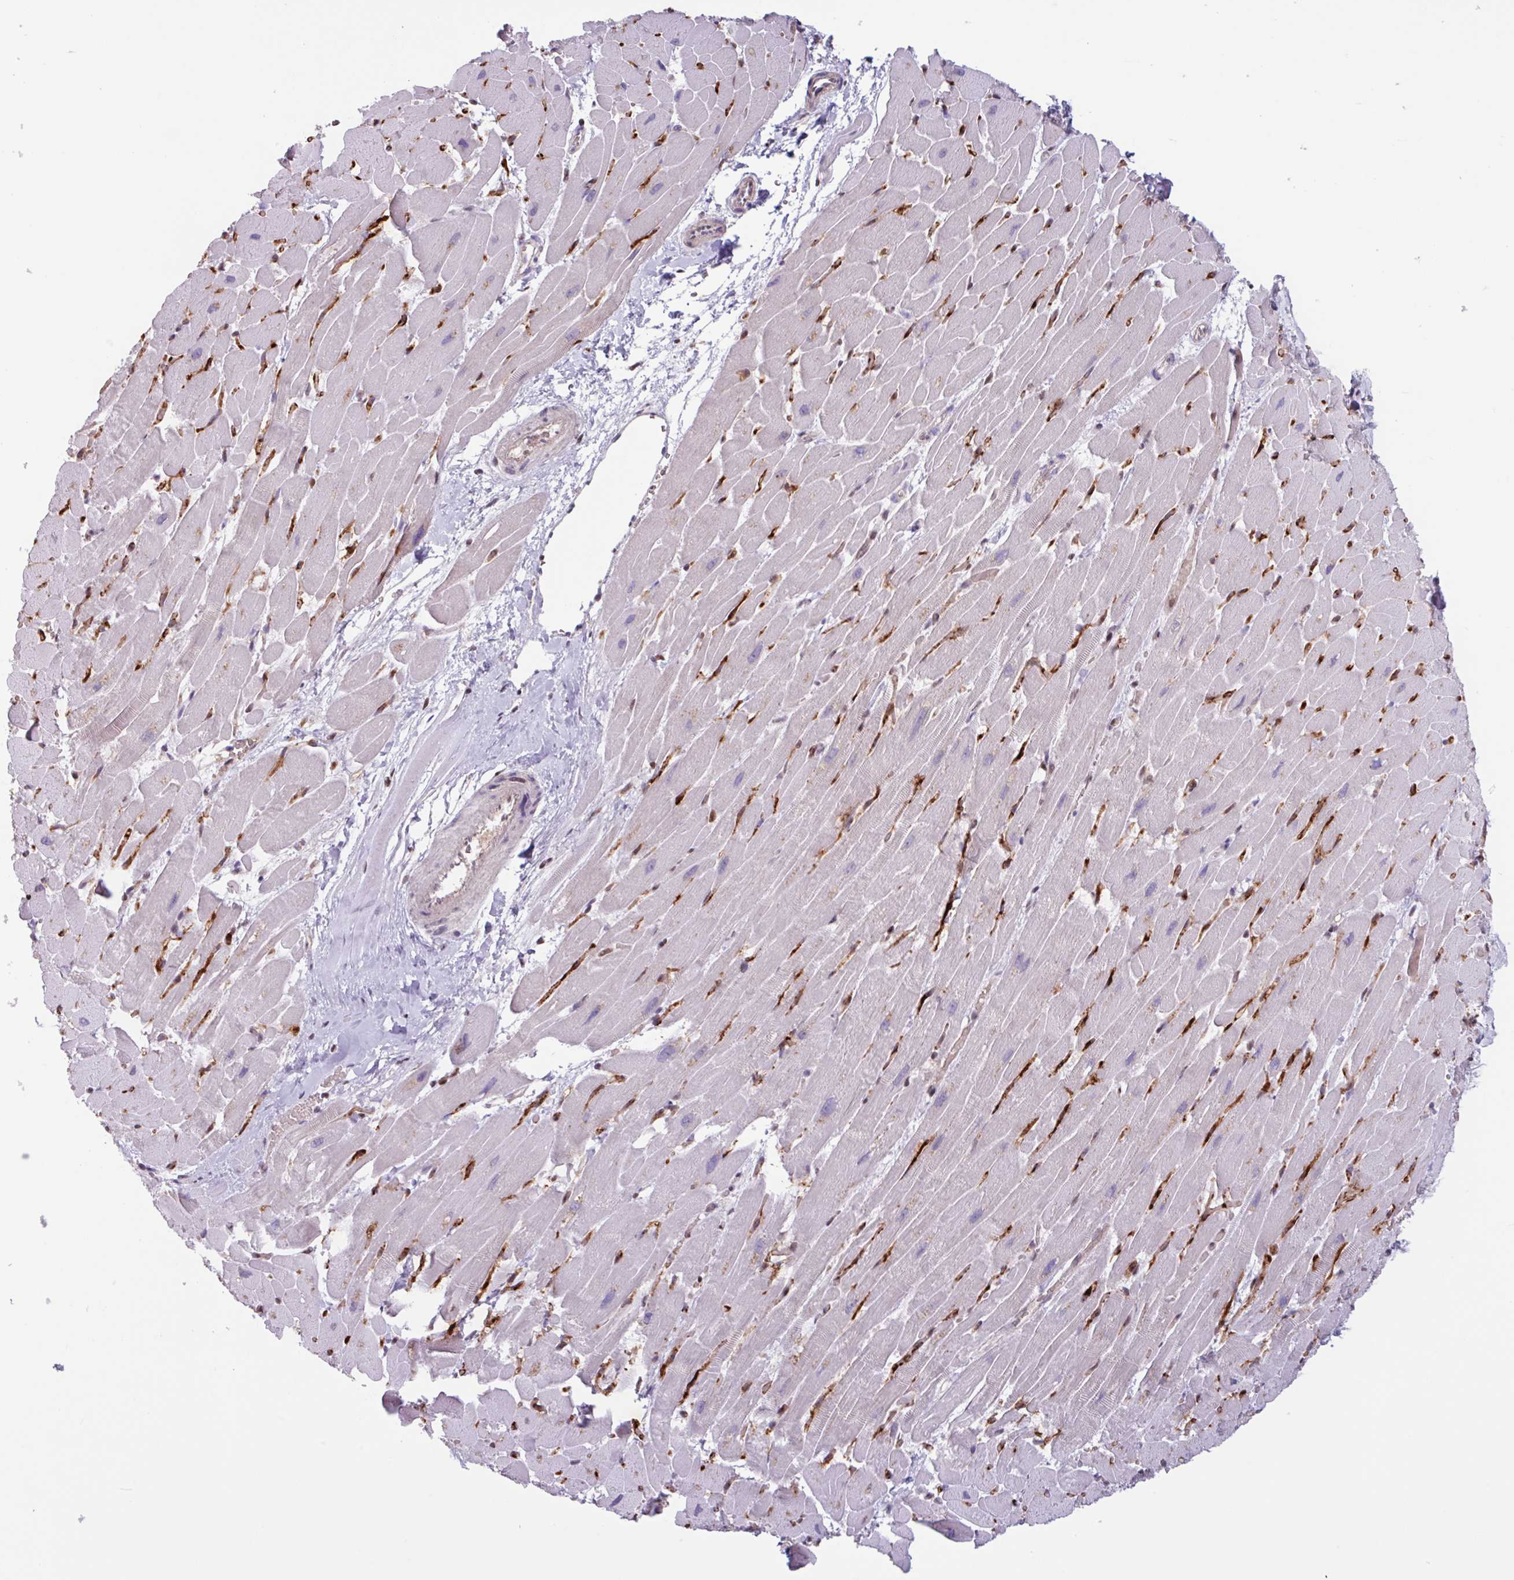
{"staining": {"intensity": "negative", "quantity": "none", "location": "none"}, "tissue": "heart muscle", "cell_type": "Cardiomyocytes", "image_type": "normal", "snomed": [{"axis": "morphology", "description": "Normal tissue, NOS"}, {"axis": "topography", "description": "Heart"}], "caption": "DAB (3,3'-diaminobenzidine) immunohistochemical staining of unremarkable heart muscle demonstrates no significant staining in cardiomyocytes.", "gene": "ZNF575", "patient": {"sex": "male", "age": 37}}